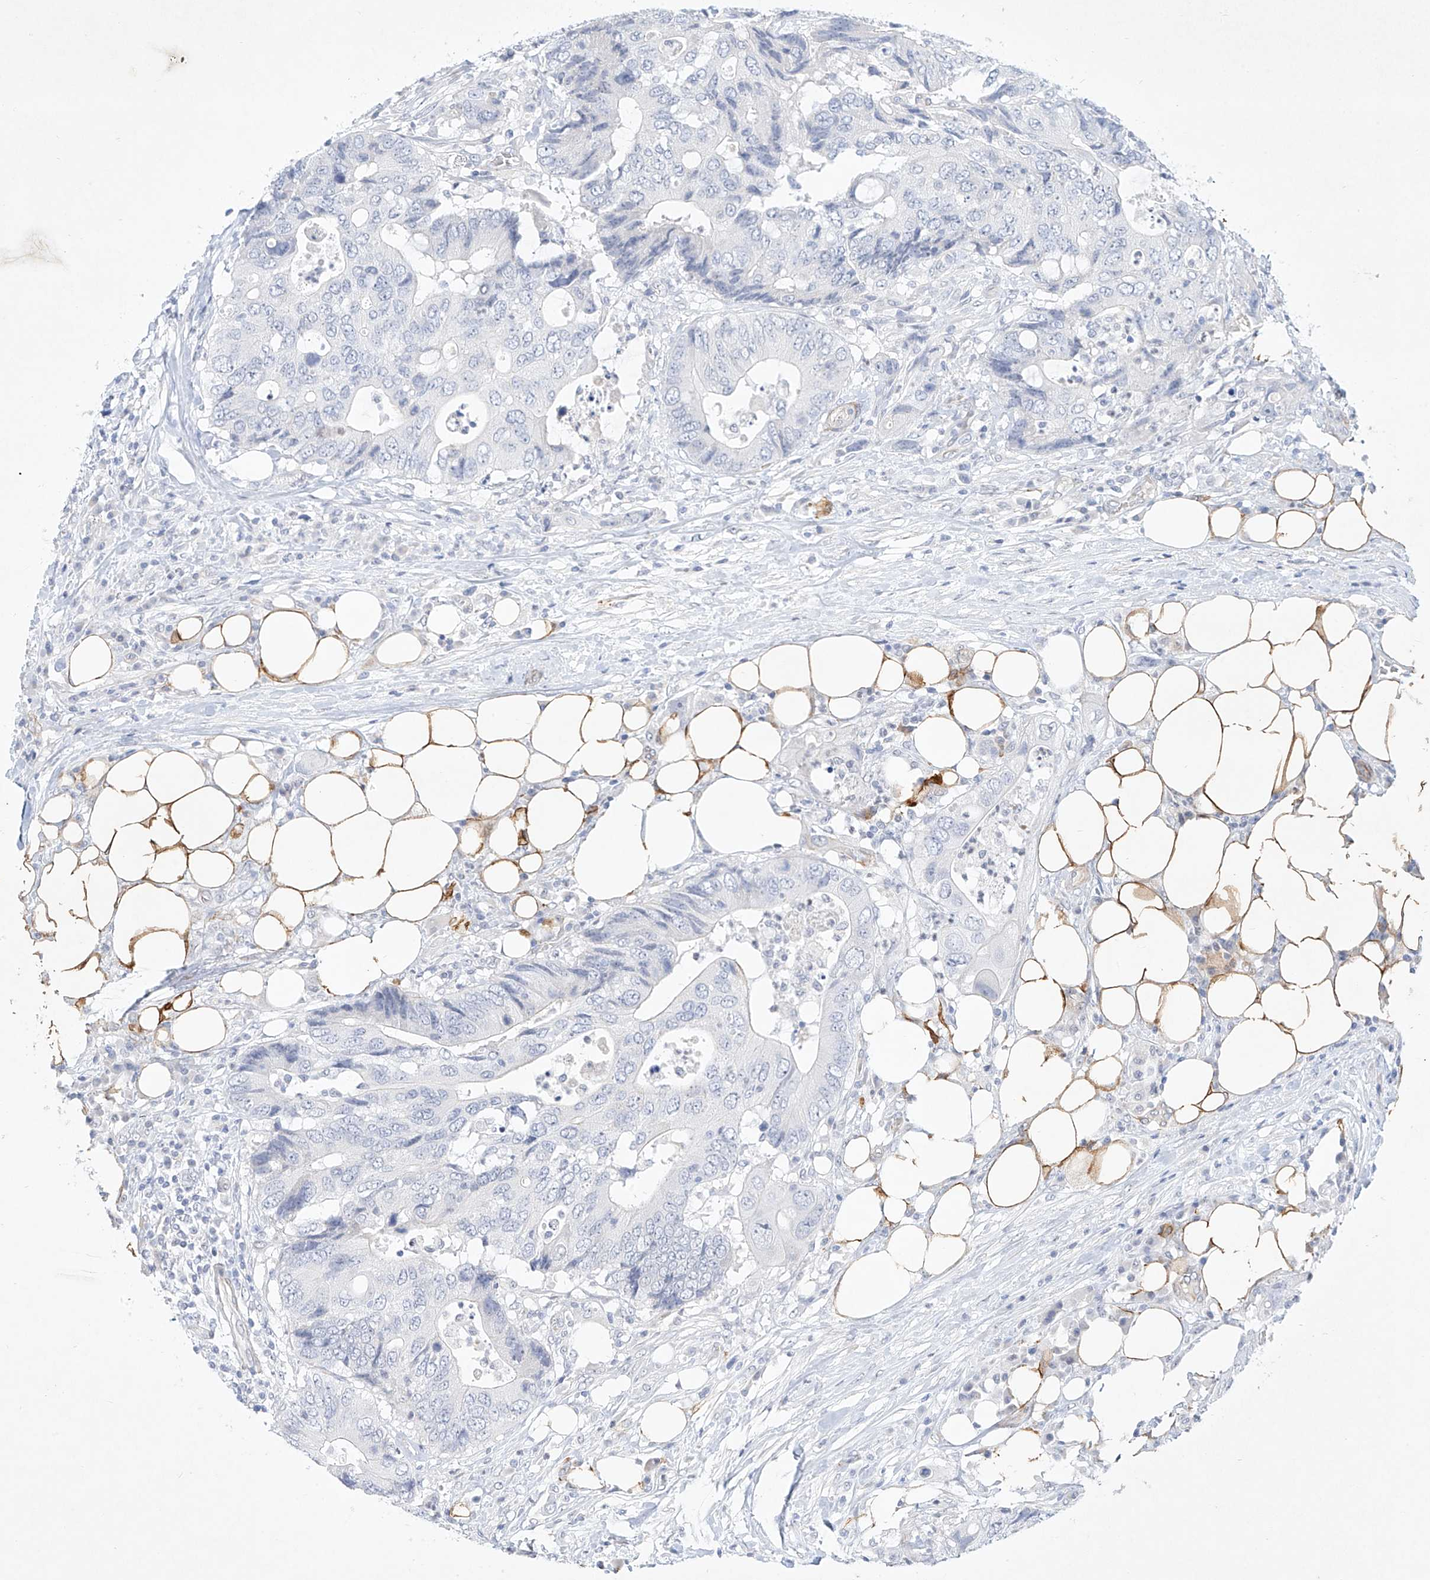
{"staining": {"intensity": "negative", "quantity": "none", "location": "none"}, "tissue": "colorectal cancer", "cell_type": "Tumor cells", "image_type": "cancer", "snomed": [{"axis": "morphology", "description": "Adenocarcinoma, NOS"}, {"axis": "topography", "description": "Colon"}], "caption": "Tumor cells show no significant positivity in colorectal cancer (adenocarcinoma).", "gene": "REEP2", "patient": {"sex": "male", "age": 71}}